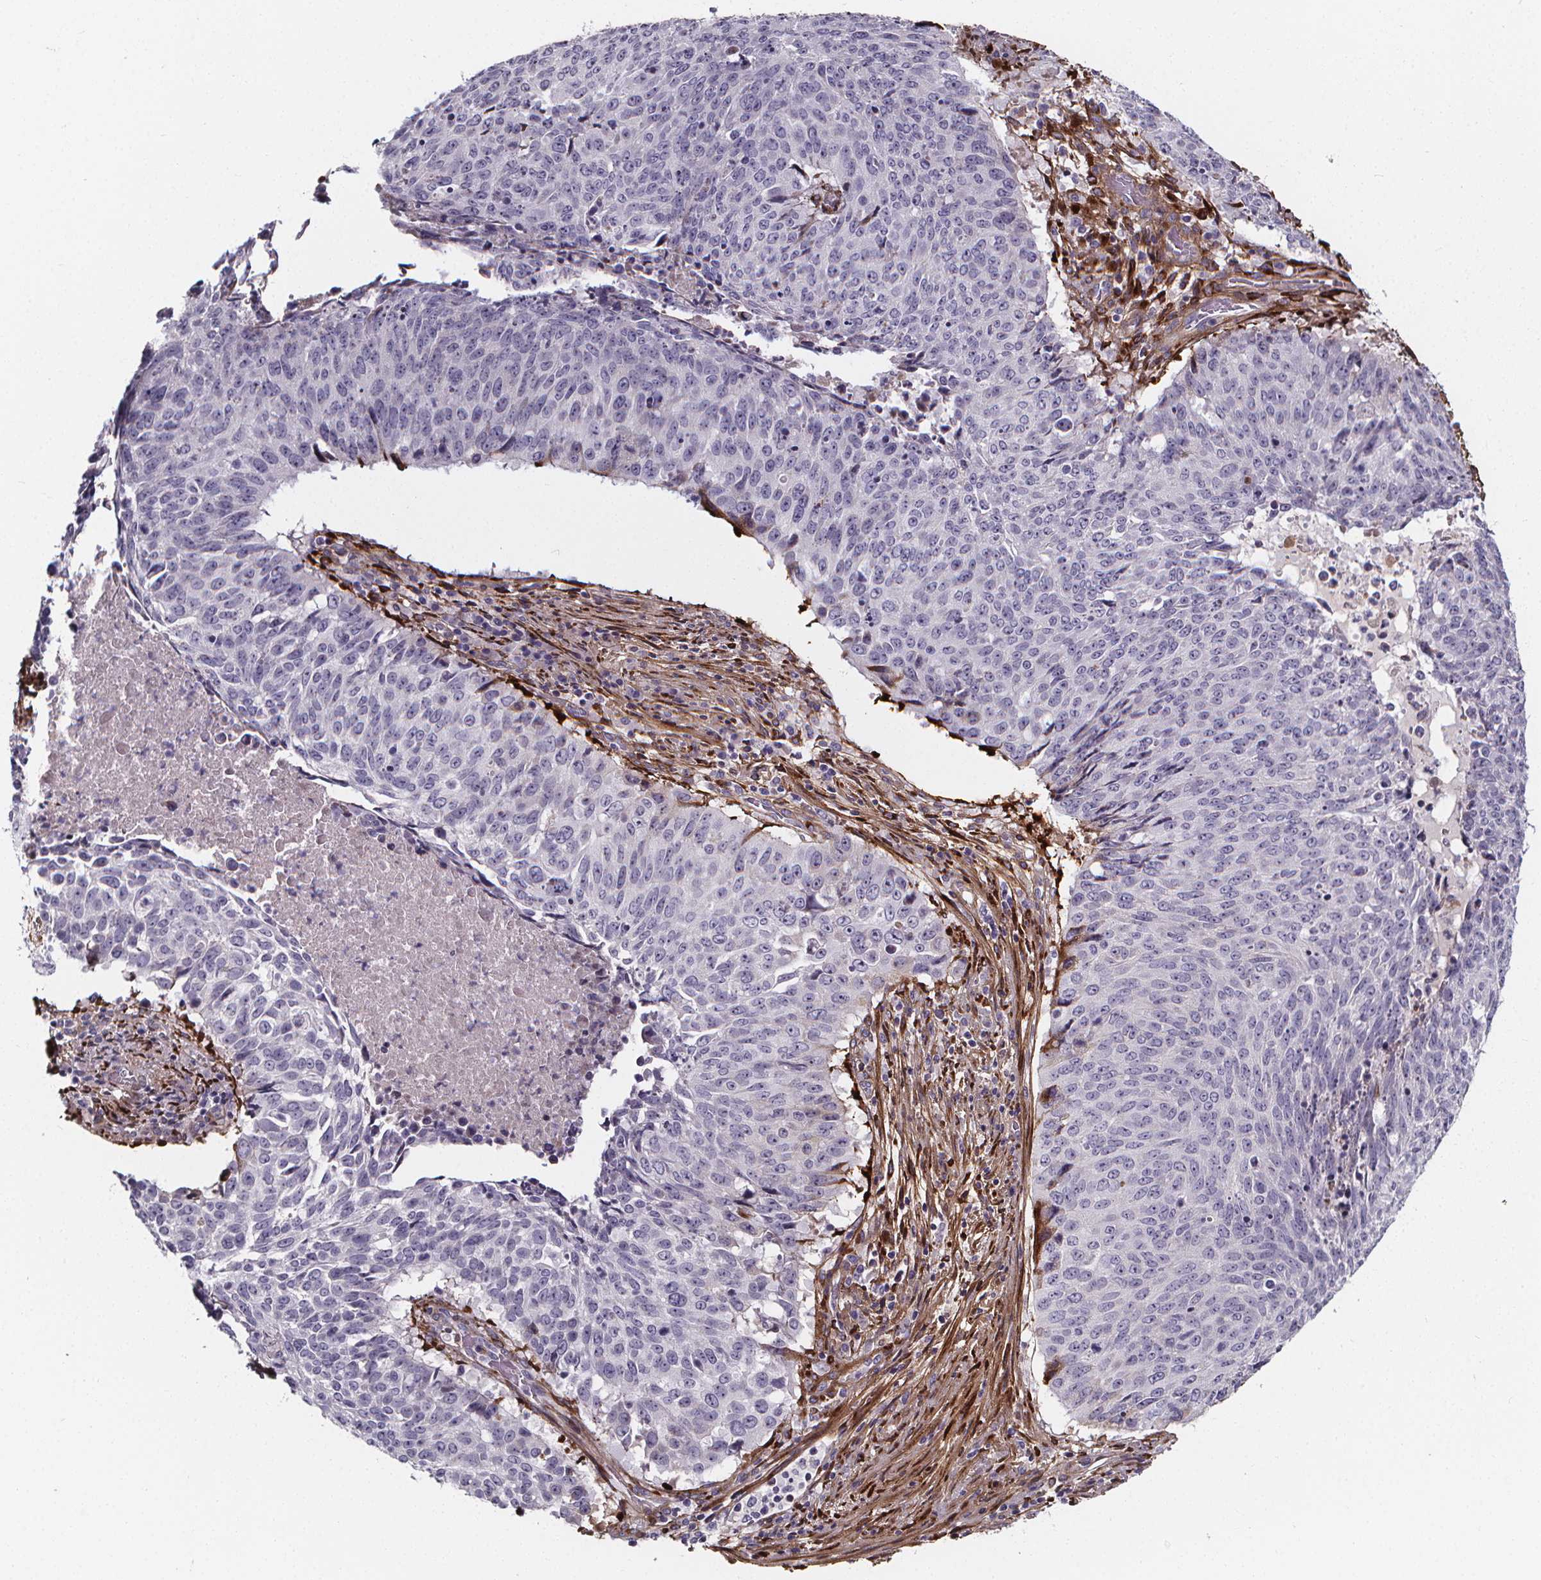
{"staining": {"intensity": "negative", "quantity": "none", "location": "none"}, "tissue": "lung cancer", "cell_type": "Tumor cells", "image_type": "cancer", "snomed": [{"axis": "morphology", "description": "Normal tissue, NOS"}, {"axis": "morphology", "description": "Squamous cell carcinoma, NOS"}, {"axis": "topography", "description": "Bronchus"}, {"axis": "topography", "description": "Lung"}], "caption": "This photomicrograph is of lung cancer stained with IHC to label a protein in brown with the nuclei are counter-stained blue. There is no staining in tumor cells. (DAB IHC with hematoxylin counter stain).", "gene": "AEBP1", "patient": {"sex": "male", "age": 64}}